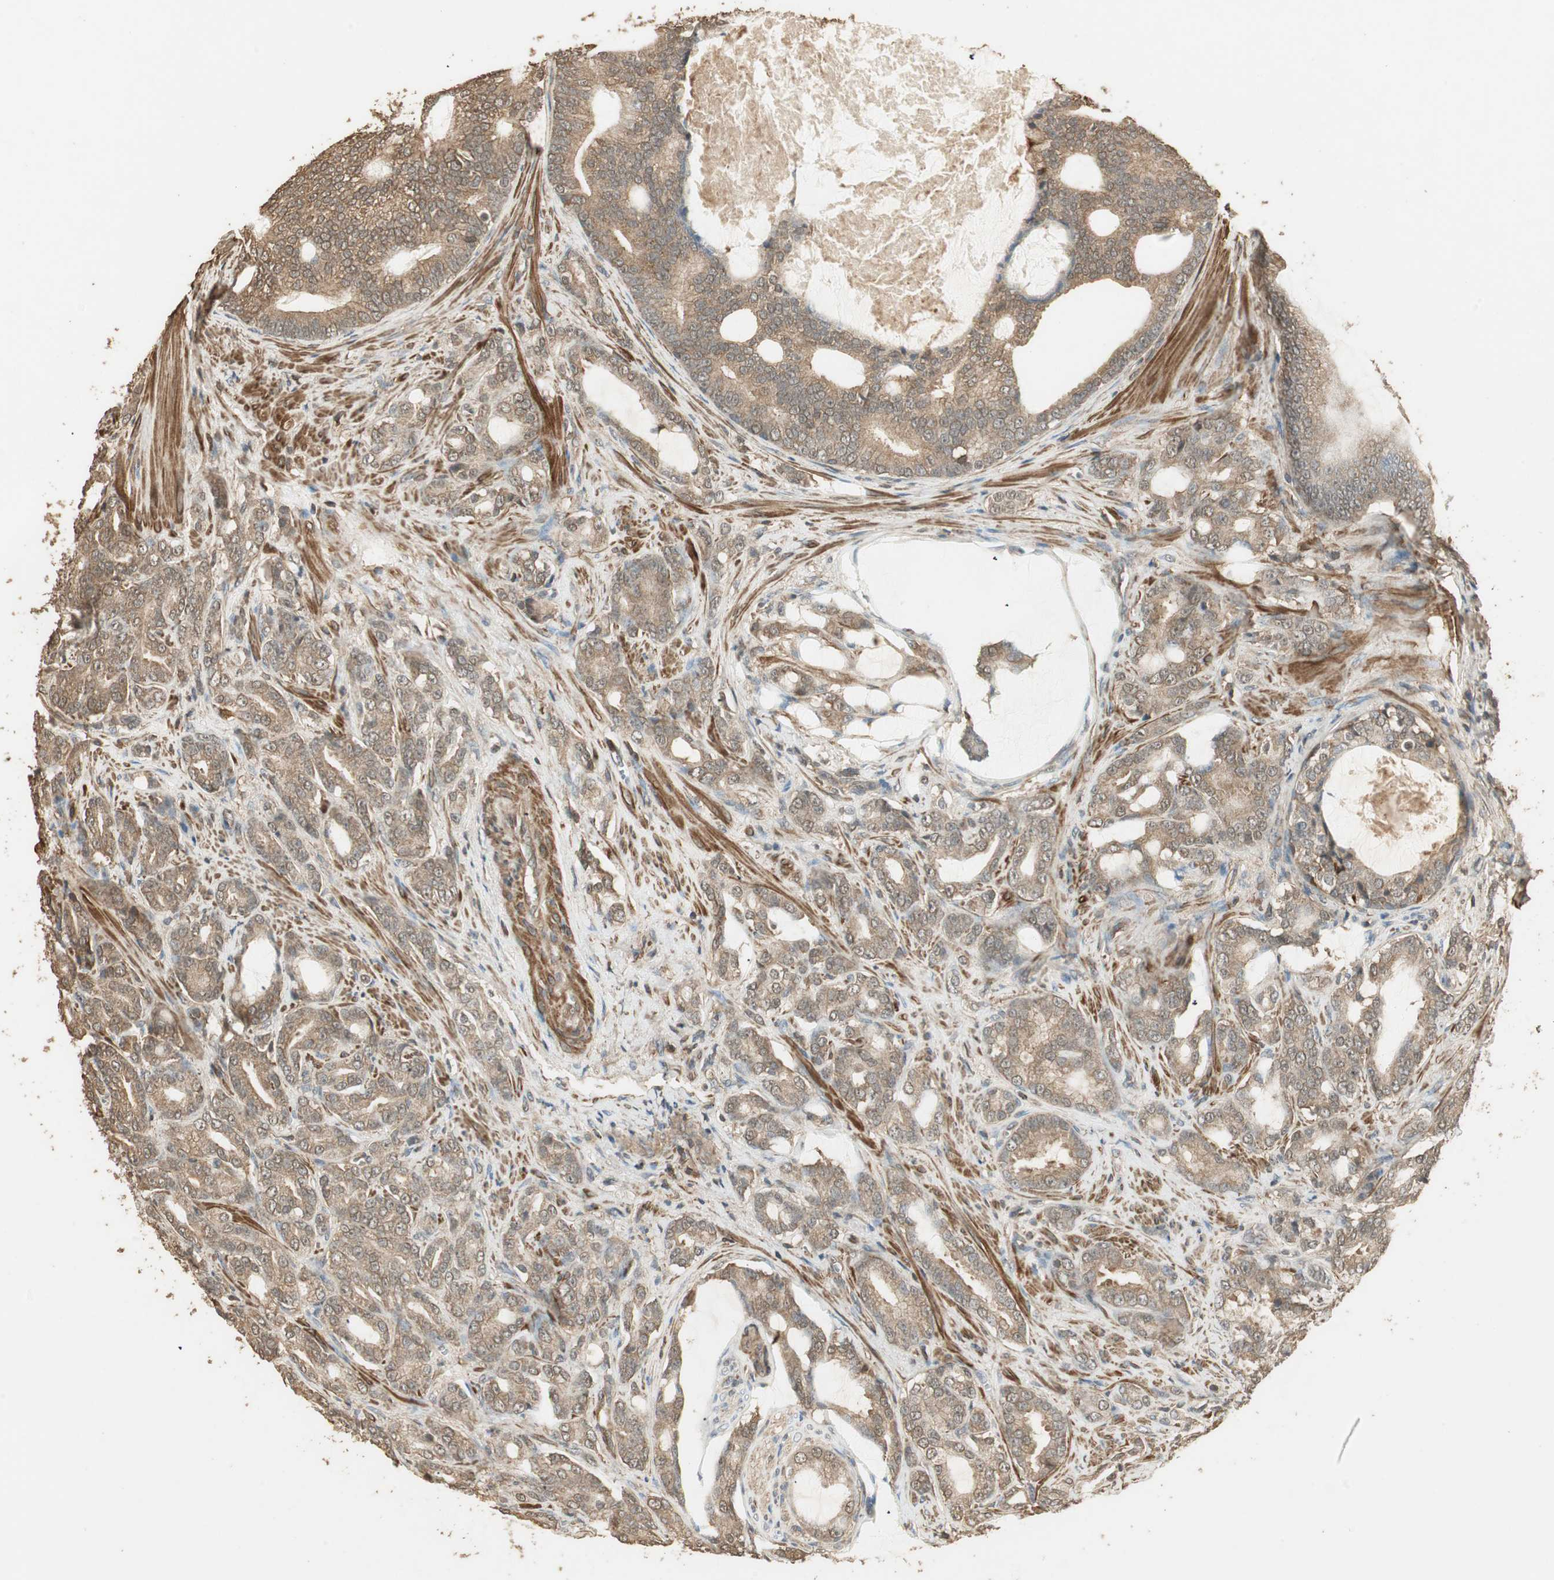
{"staining": {"intensity": "moderate", "quantity": ">75%", "location": "cytoplasmic/membranous"}, "tissue": "prostate cancer", "cell_type": "Tumor cells", "image_type": "cancer", "snomed": [{"axis": "morphology", "description": "Adenocarcinoma, Low grade"}, {"axis": "topography", "description": "Prostate"}], "caption": "High-power microscopy captured an IHC histopathology image of prostate cancer (adenocarcinoma (low-grade)), revealing moderate cytoplasmic/membranous positivity in approximately >75% of tumor cells.", "gene": "USP2", "patient": {"sex": "male", "age": 58}}